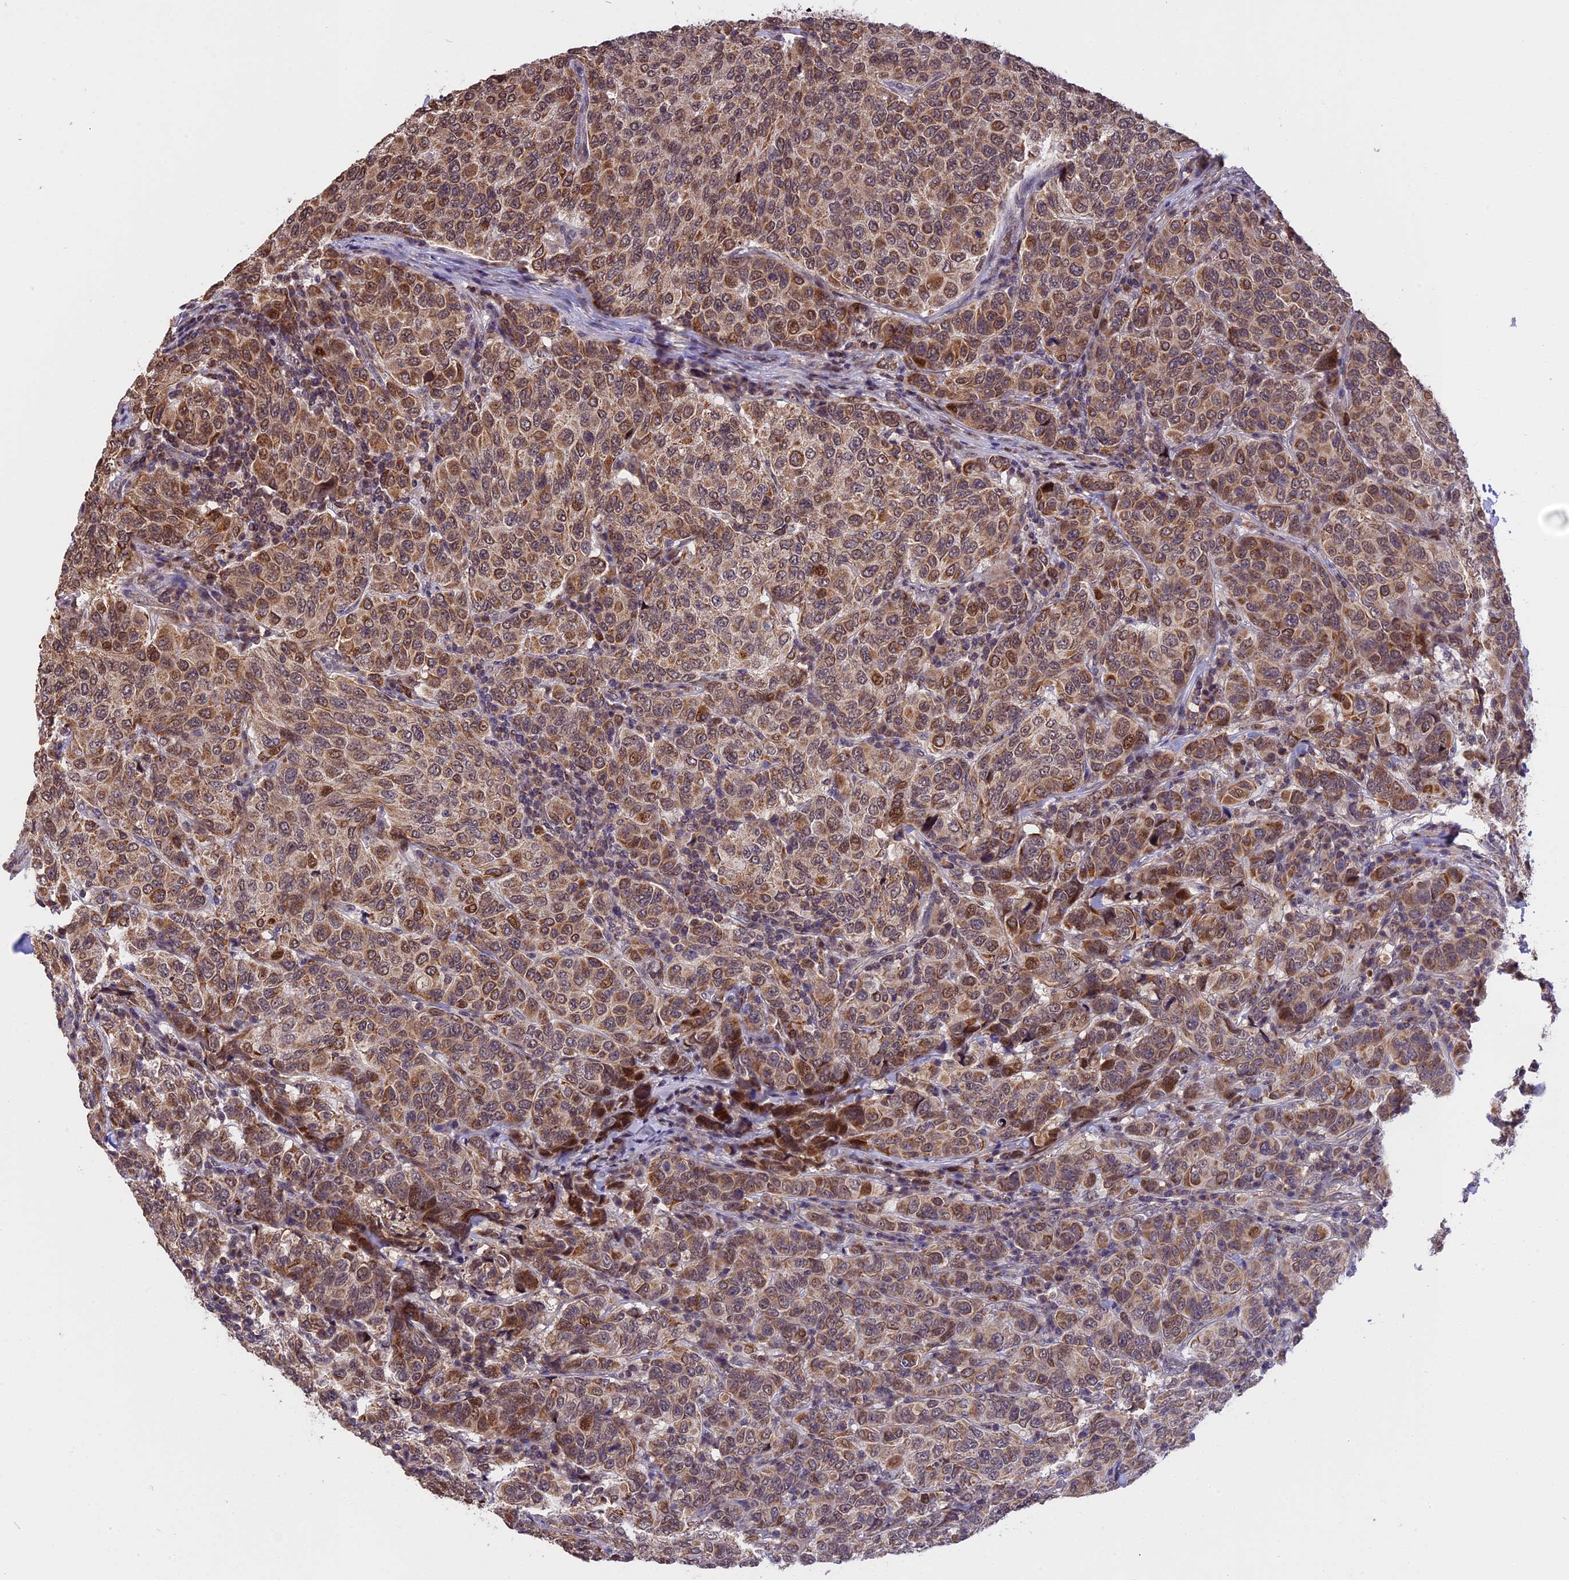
{"staining": {"intensity": "moderate", "quantity": ">75%", "location": "cytoplasmic/membranous,nuclear"}, "tissue": "breast cancer", "cell_type": "Tumor cells", "image_type": "cancer", "snomed": [{"axis": "morphology", "description": "Duct carcinoma"}, {"axis": "topography", "description": "Breast"}], "caption": "Protein analysis of infiltrating ductal carcinoma (breast) tissue shows moderate cytoplasmic/membranous and nuclear positivity in about >75% of tumor cells.", "gene": "RERGL", "patient": {"sex": "female", "age": 55}}